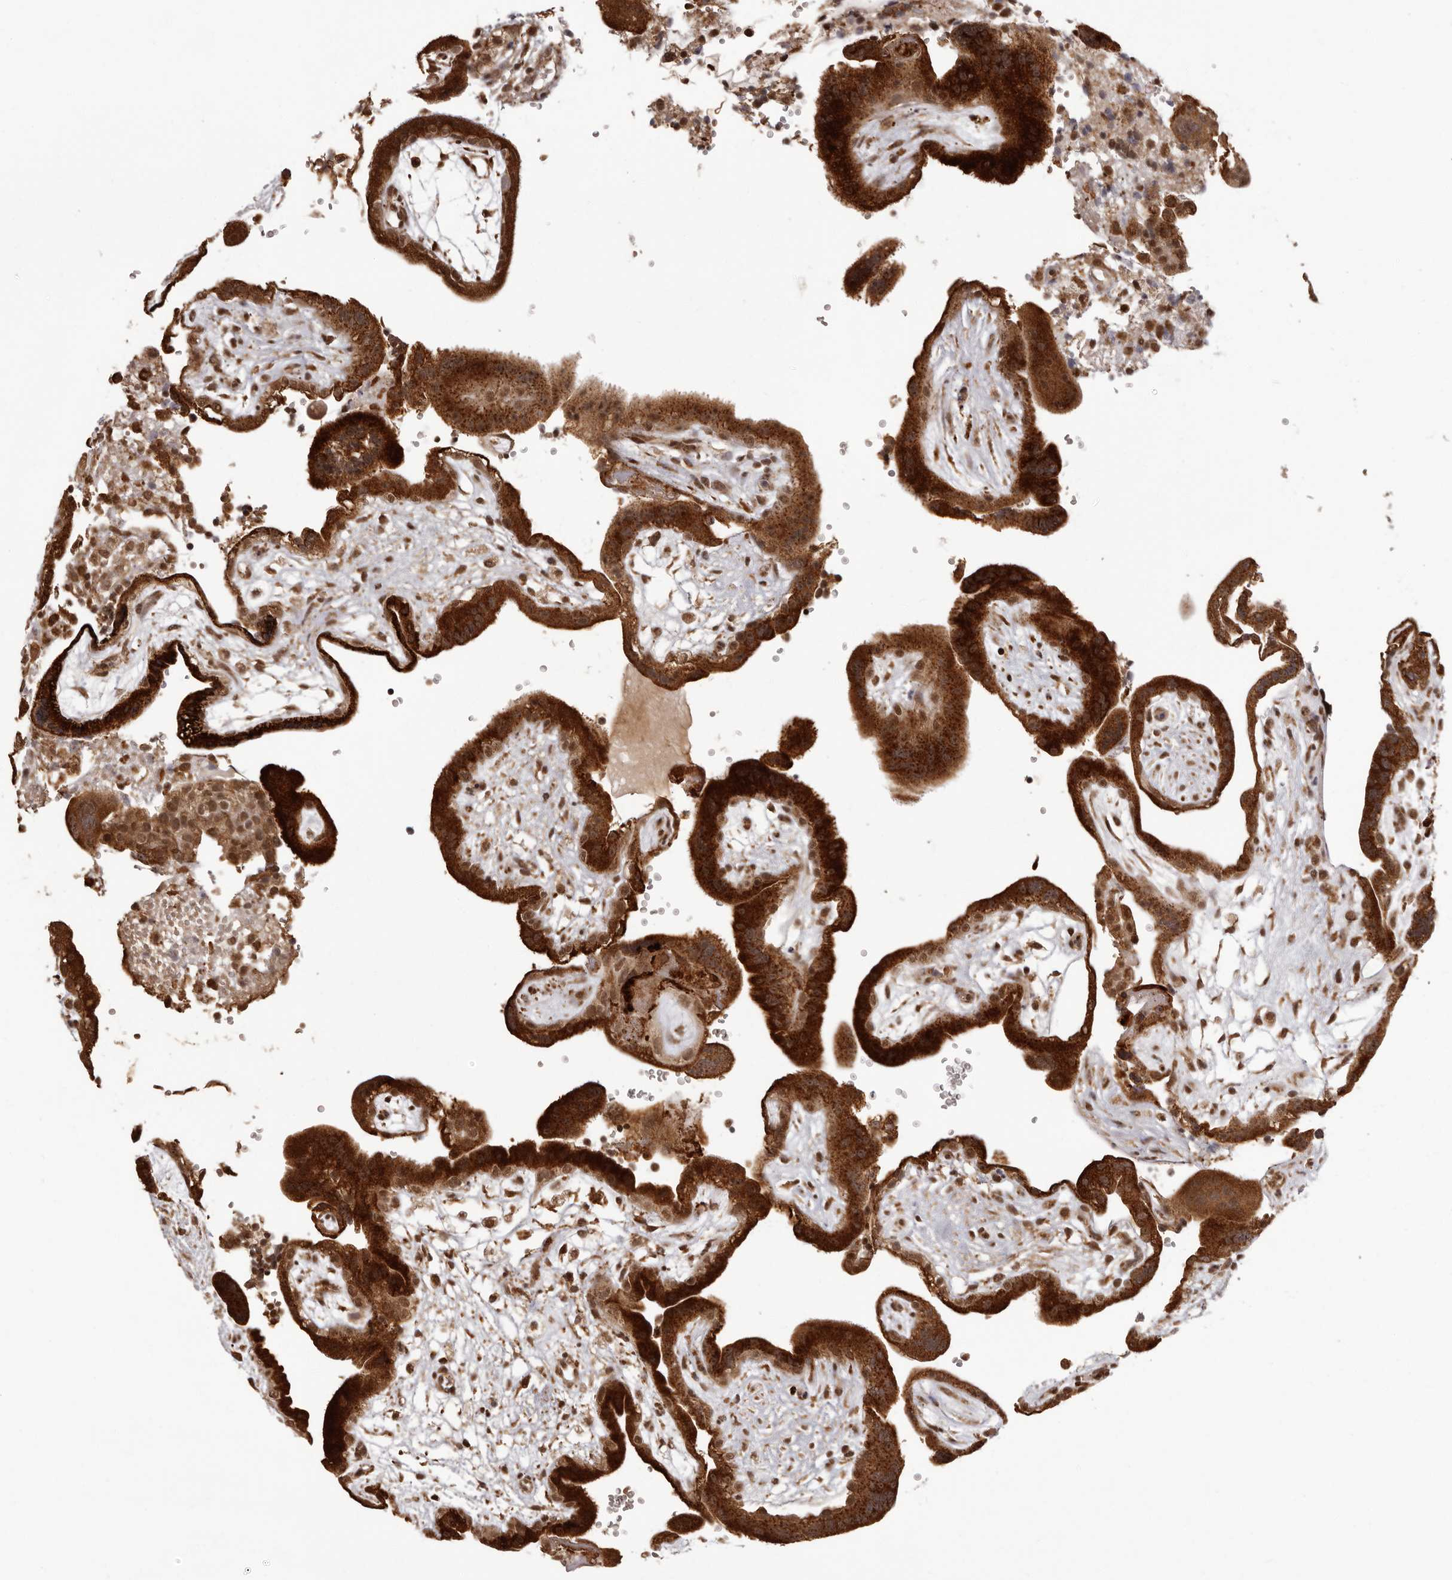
{"staining": {"intensity": "strong", "quantity": ">75%", "location": "cytoplasmic/membranous"}, "tissue": "placenta", "cell_type": "Trophoblastic cells", "image_type": "normal", "snomed": [{"axis": "morphology", "description": "Normal tissue, NOS"}, {"axis": "topography", "description": "Placenta"}], "caption": "Immunohistochemical staining of unremarkable human placenta demonstrates >75% levels of strong cytoplasmic/membranous protein positivity in about >75% of trophoblastic cells.", "gene": "IL32", "patient": {"sex": "female", "age": 18}}